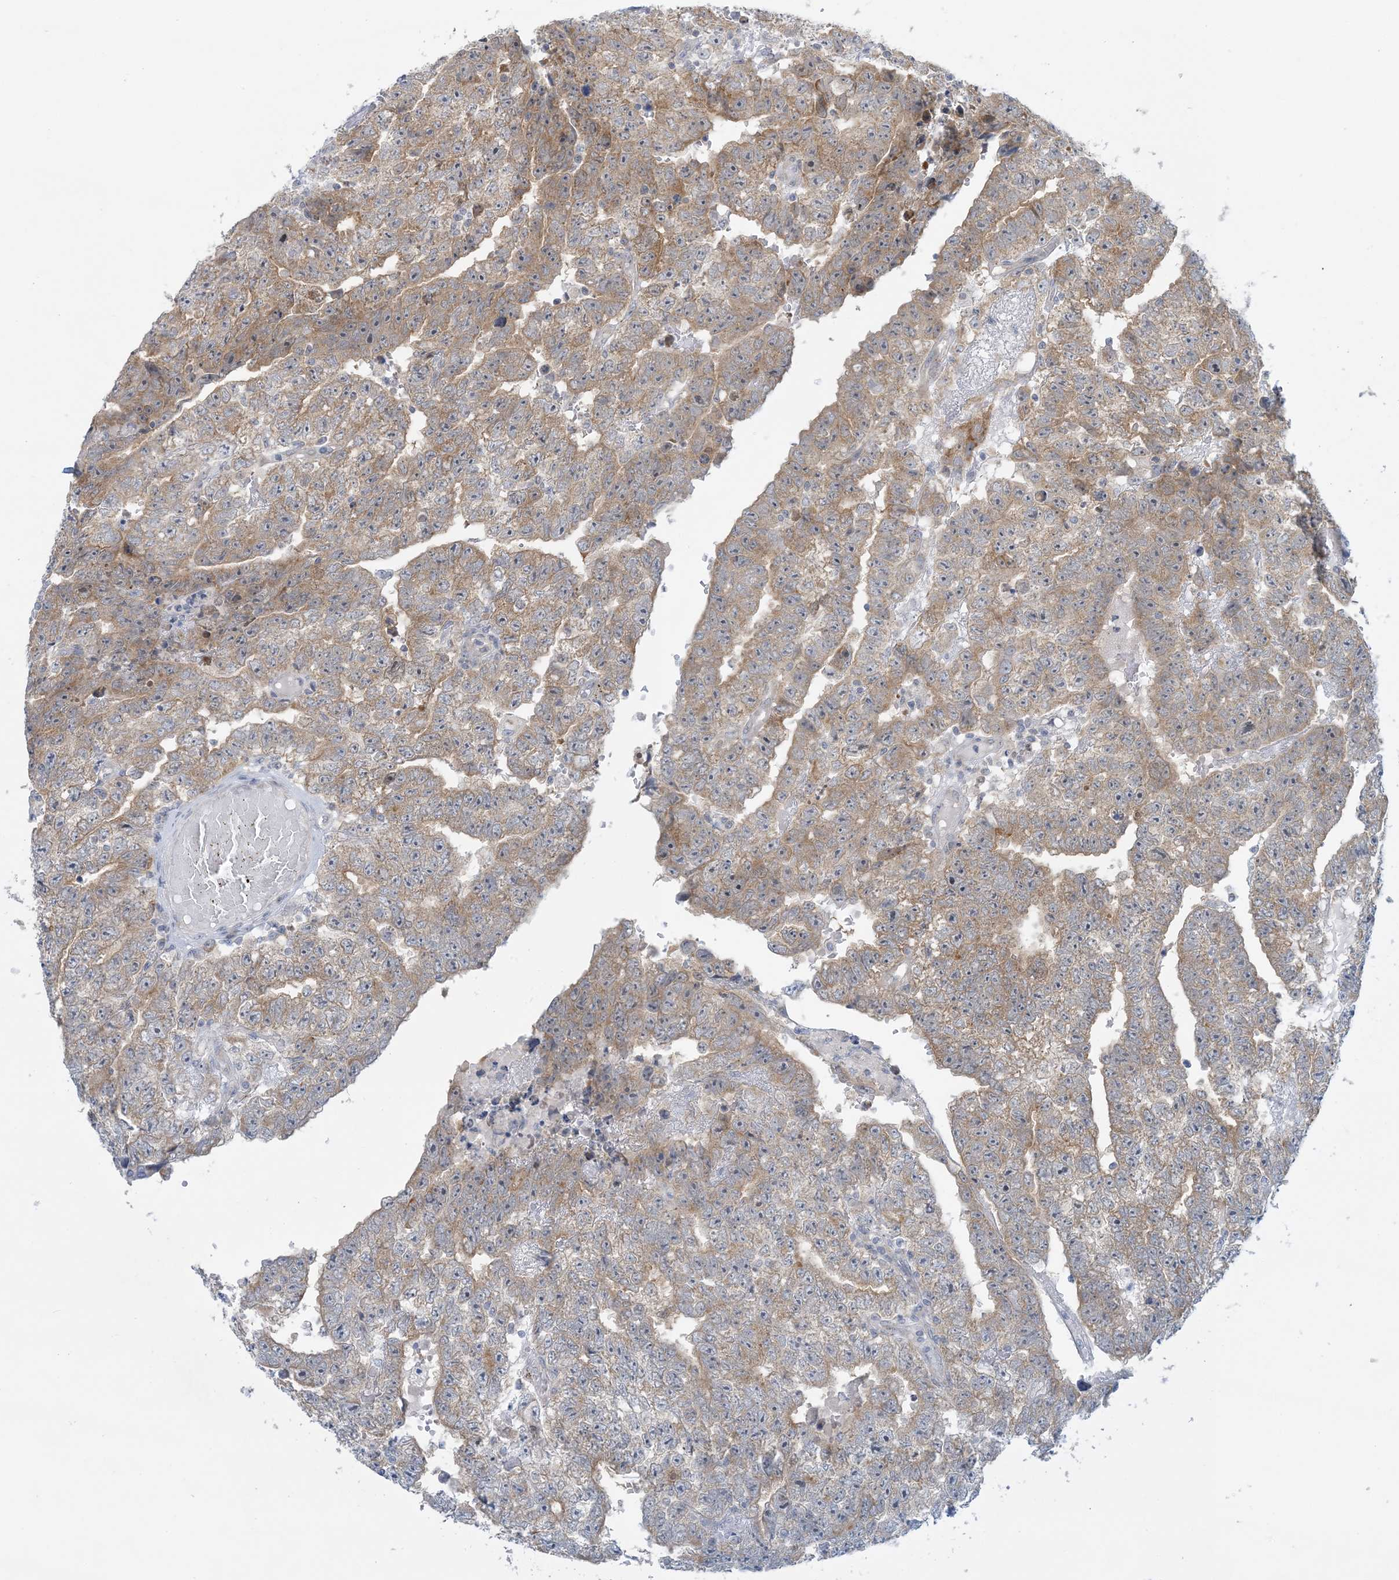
{"staining": {"intensity": "weak", "quantity": "25%-75%", "location": "cytoplasmic/membranous"}, "tissue": "testis cancer", "cell_type": "Tumor cells", "image_type": "cancer", "snomed": [{"axis": "morphology", "description": "Carcinoma, Embryonal, NOS"}, {"axis": "topography", "description": "Testis"}], "caption": "Immunohistochemical staining of testis cancer (embryonal carcinoma) reveals weak cytoplasmic/membranous protein expression in about 25%-75% of tumor cells. The protein is shown in brown color, while the nuclei are stained blue.", "gene": "MRPS18A", "patient": {"sex": "male", "age": 25}}